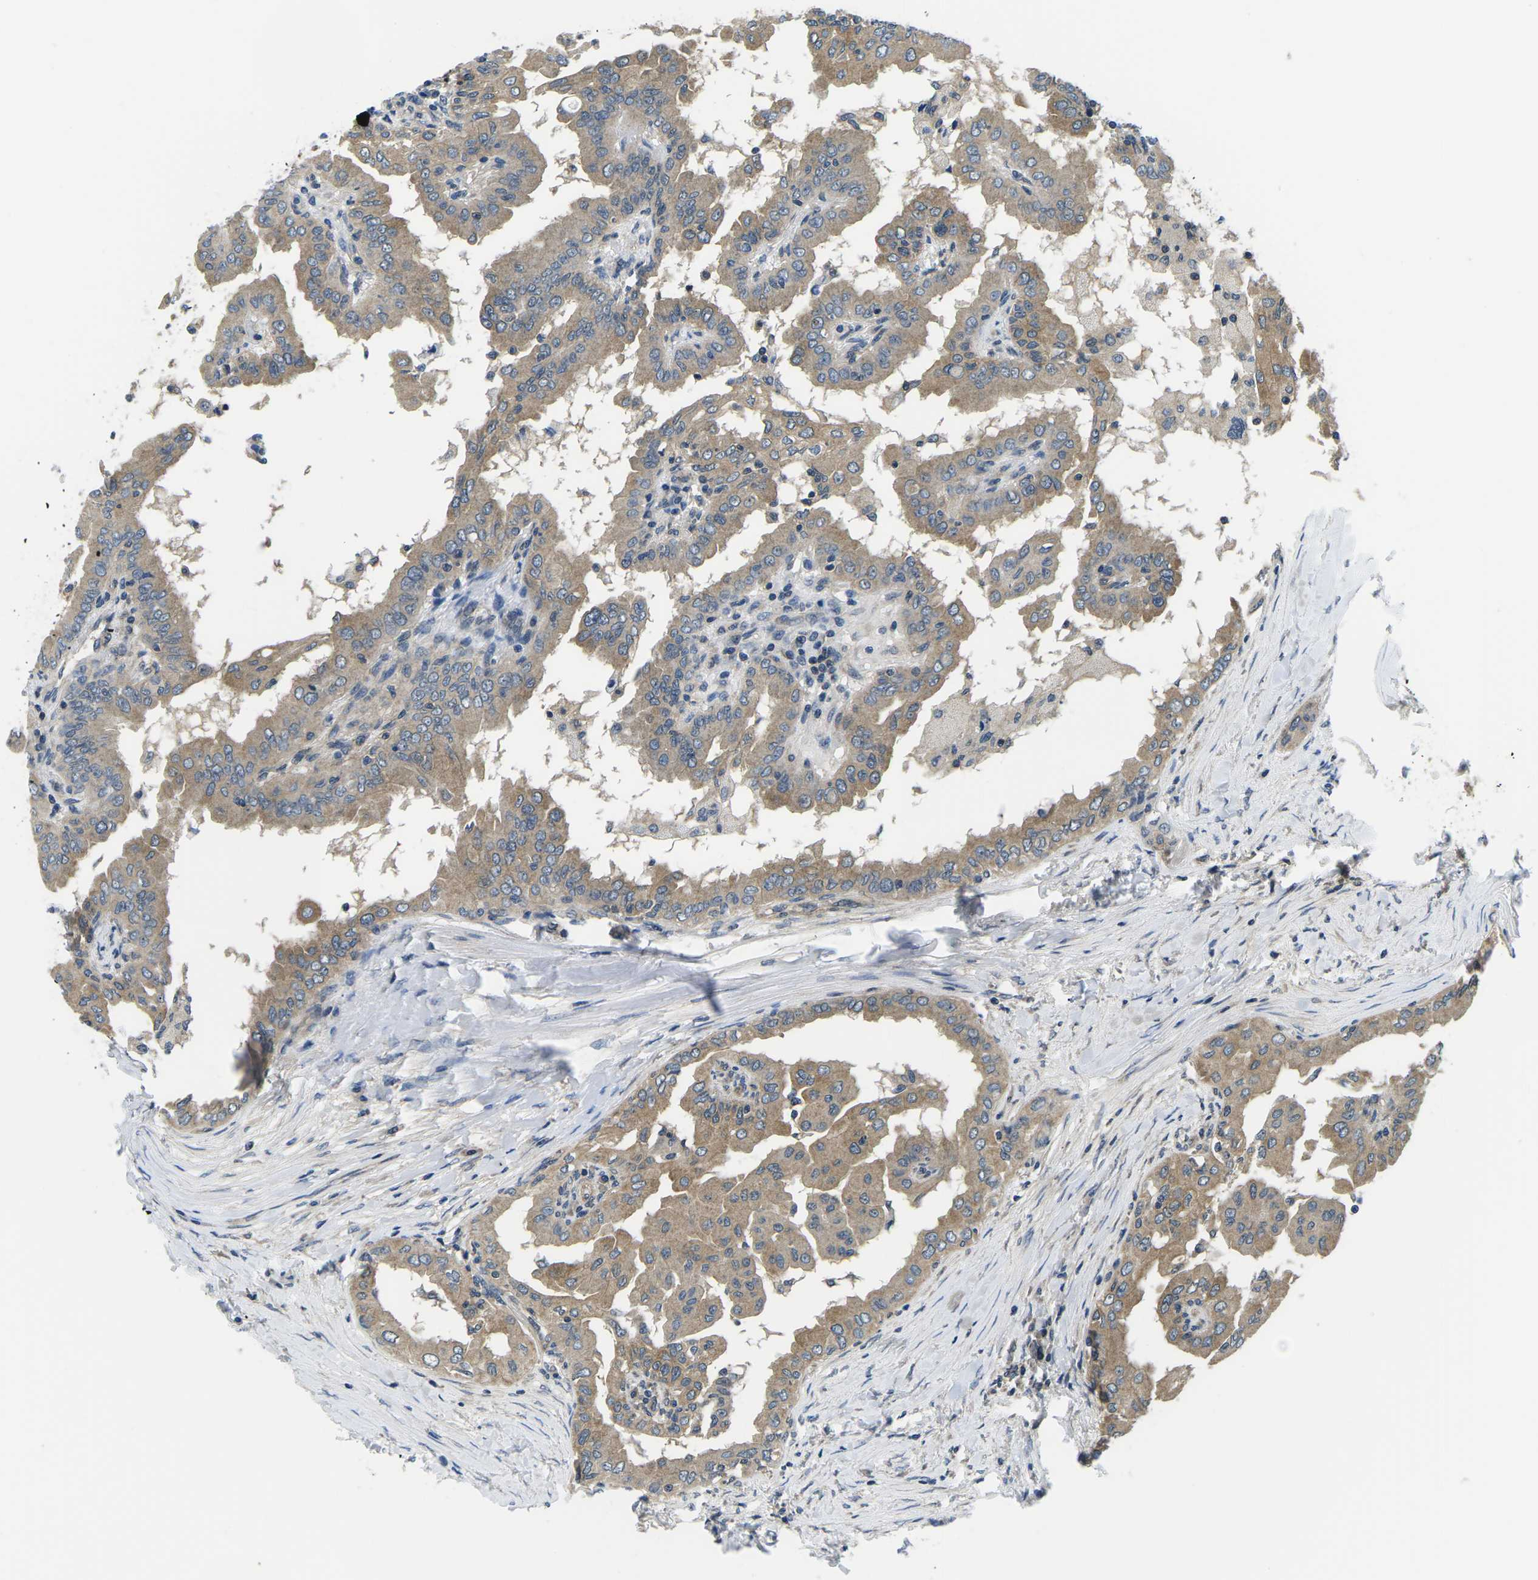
{"staining": {"intensity": "moderate", "quantity": ">75%", "location": "cytoplasmic/membranous"}, "tissue": "thyroid cancer", "cell_type": "Tumor cells", "image_type": "cancer", "snomed": [{"axis": "morphology", "description": "Papillary adenocarcinoma, NOS"}, {"axis": "topography", "description": "Thyroid gland"}], "caption": "Immunohistochemical staining of thyroid cancer (papillary adenocarcinoma) displays medium levels of moderate cytoplasmic/membranous positivity in approximately >75% of tumor cells. (DAB = brown stain, brightfield microscopy at high magnification).", "gene": "GSK3B", "patient": {"sex": "male", "age": 33}}